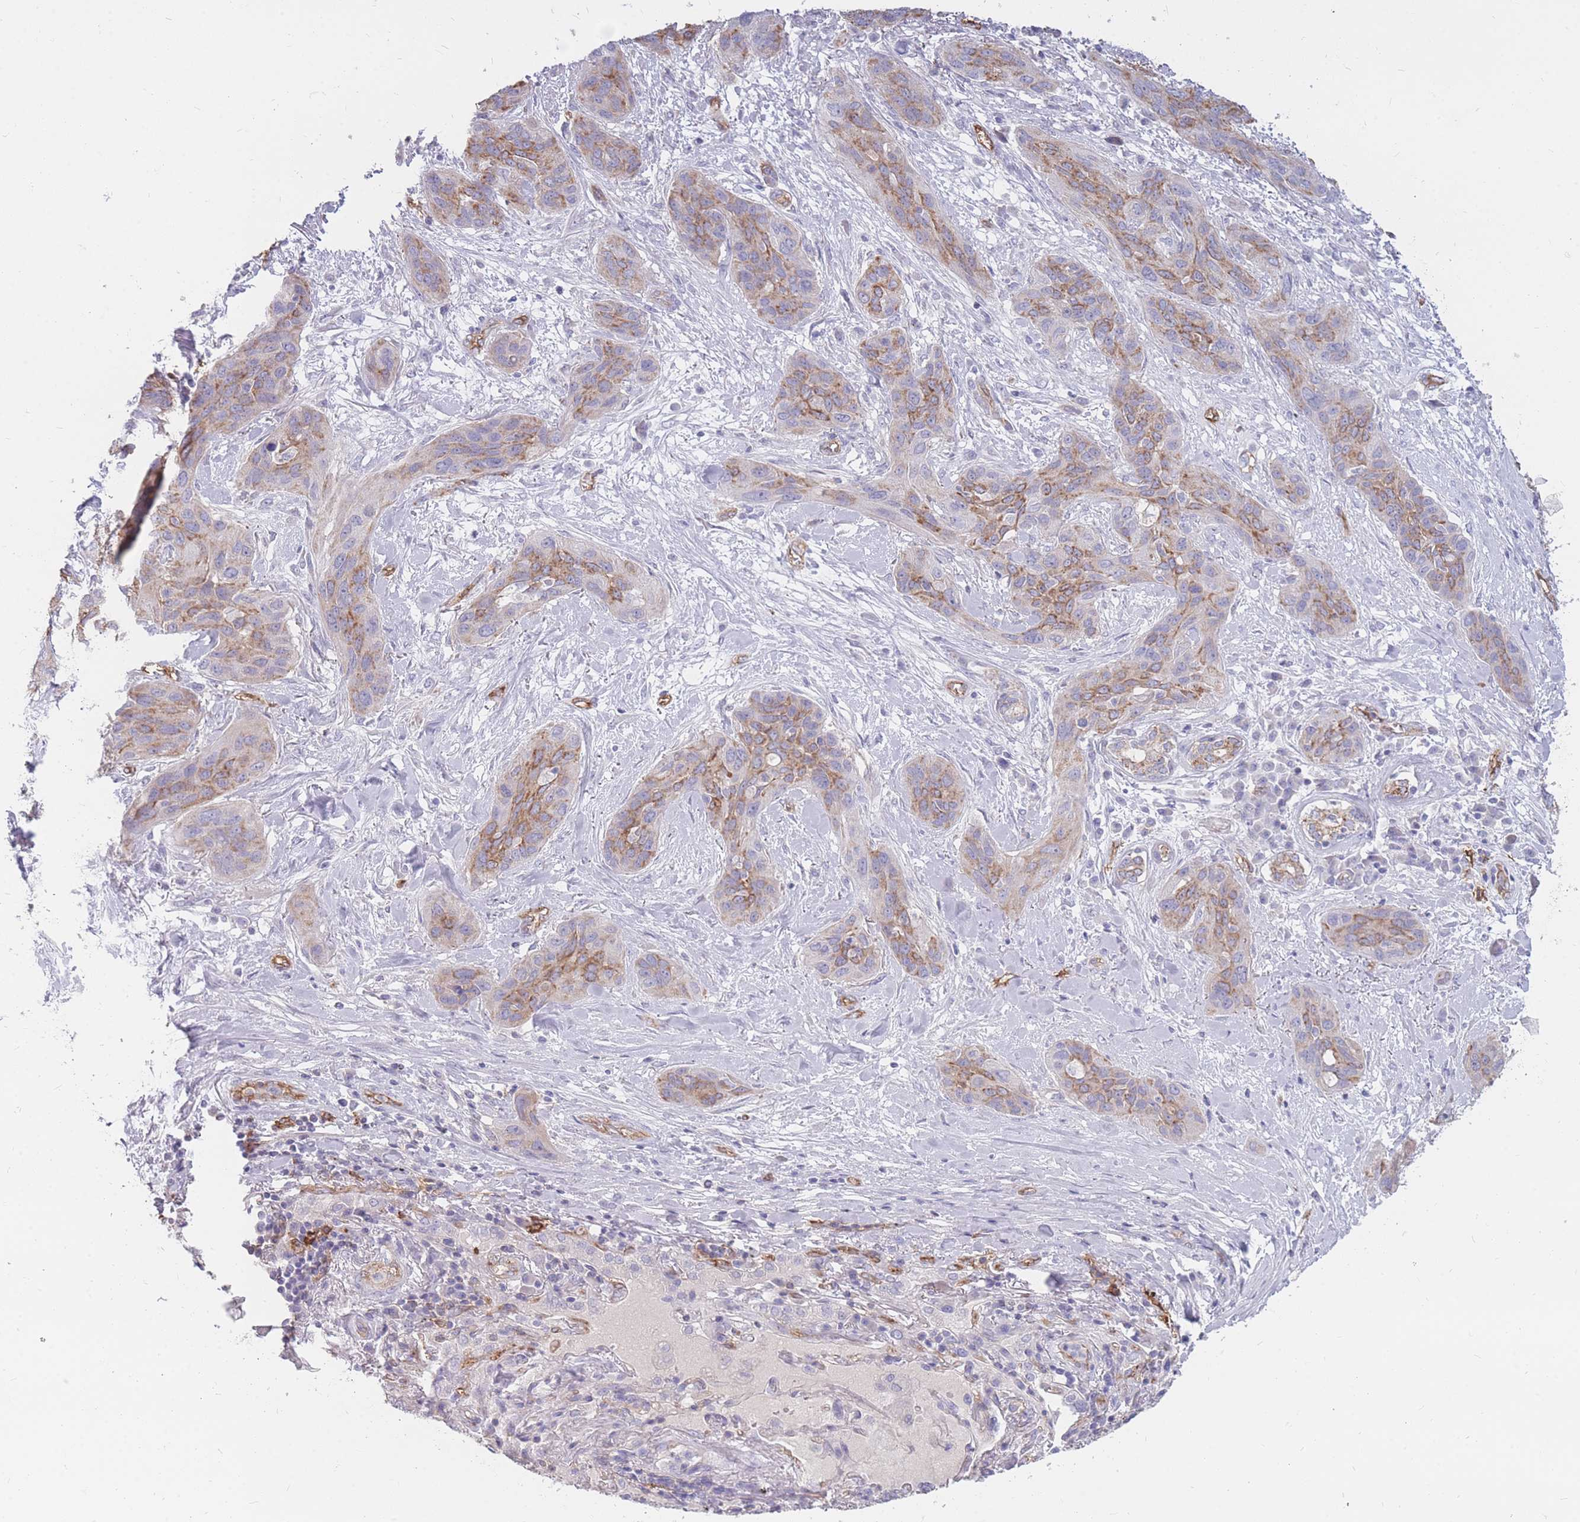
{"staining": {"intensity": "moderate", "quantity": "<25%", "location": "cytoplasmic/membranous"}, "tissue": "lung cancer", "cell_type": "Tumor cells", "image_type": "cancer", "snomed": [{"axis": "morphology", "description": "Squamous cell carcinoma, NOS"}, {"axis": "topography", "description": "Lung"}], "caption": "This is an image of immunohistochemistry (IHC) staining of lung cancer (squamous cell carcinoma), which shows moderate positivity in the cytoplasmic/membranous of tumor cells.", "gene": "GNA11", "patient": {"sex": "female", "age": 70}}